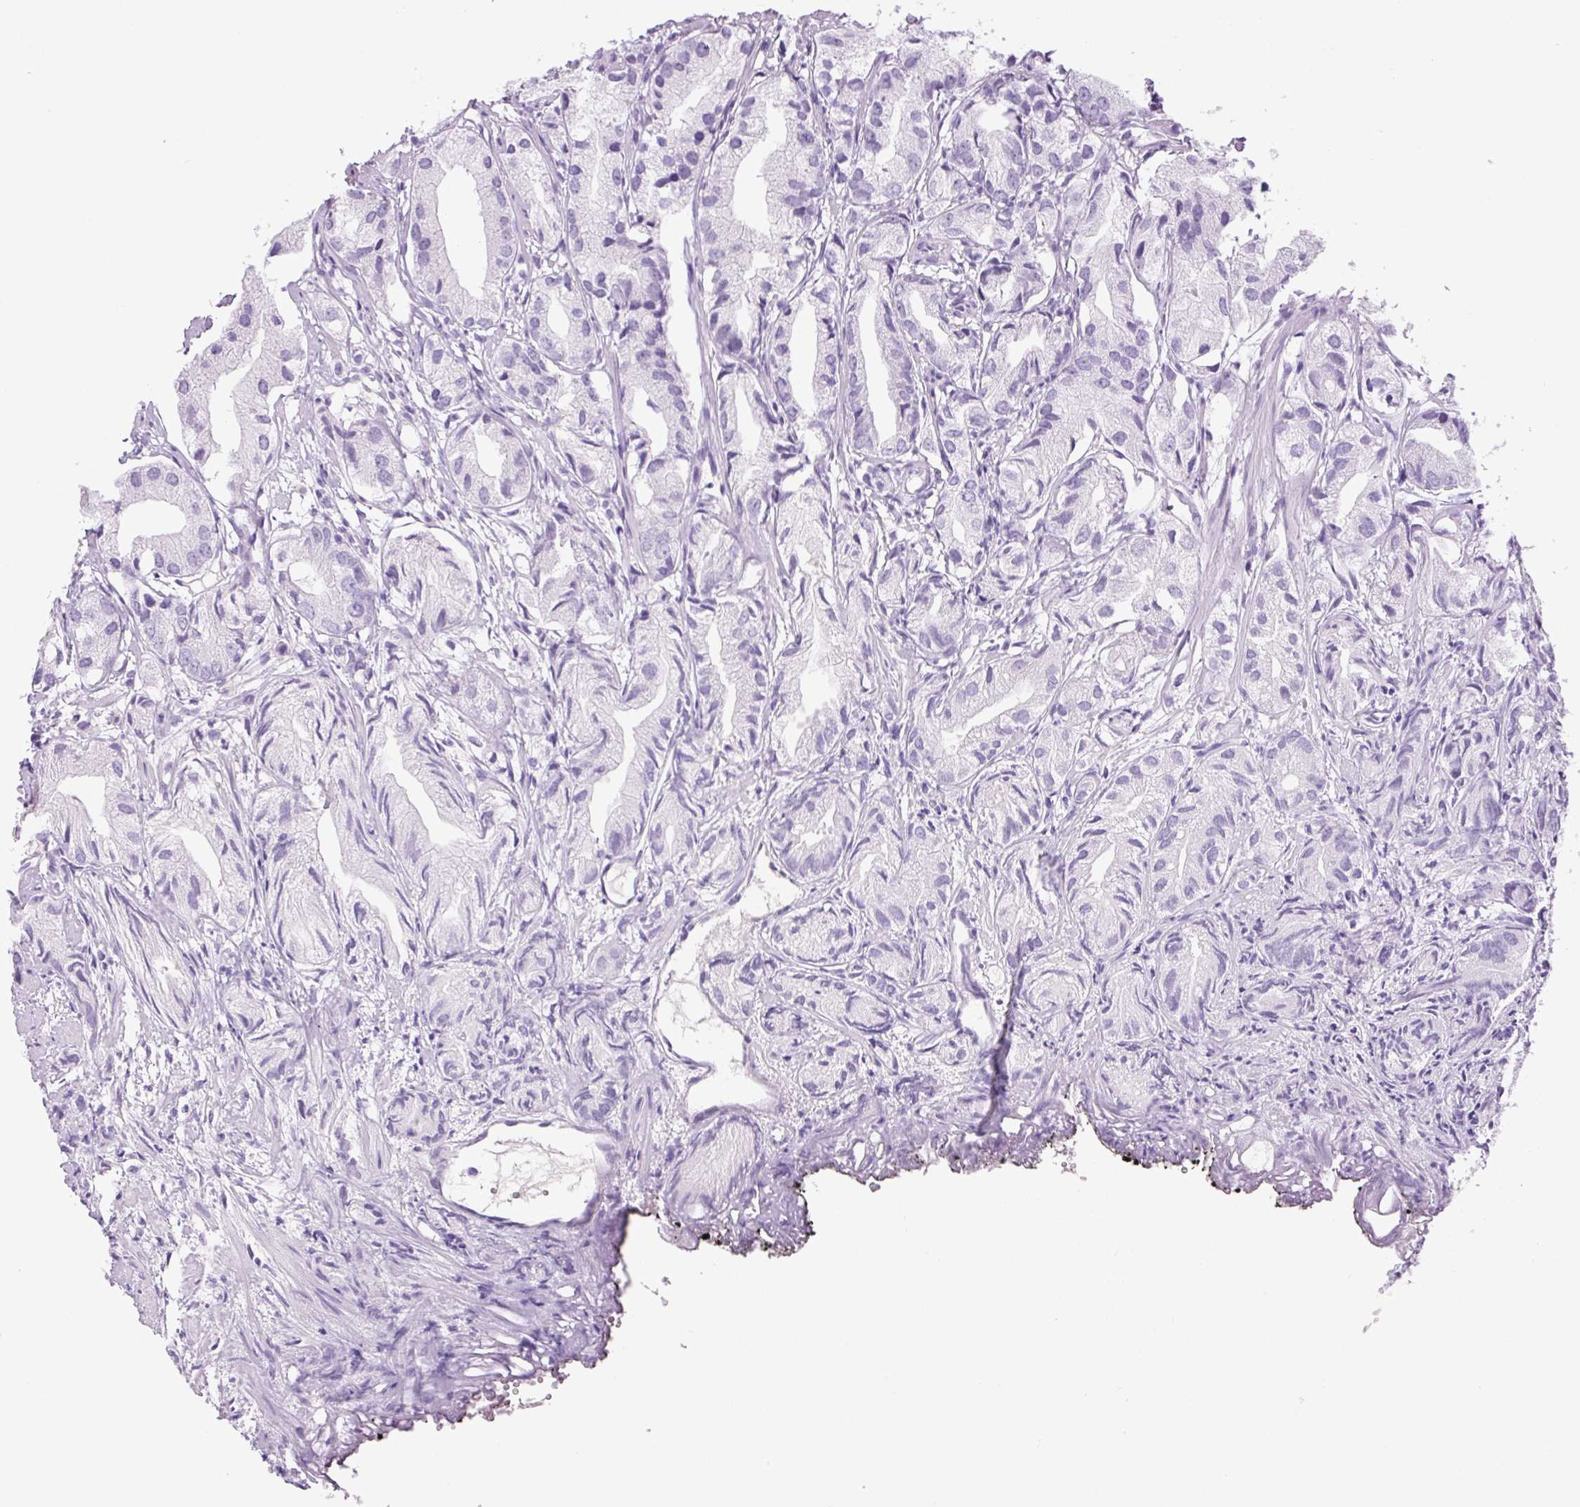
{"staining": {"intensity": "negative", "quantity": "none", "location": "none"}, "tissue": "prostate cancer", "cell_type": "Tumor cells", "image_type": "cancer", "snomed": [{"axis": "morphology", "description": "Adenocarcinoma, High grade"}, {"axis": "topography", "description": "Prostate"}], "caption": "Micrograph shows no significant protein staining in tumor cells of prostate cancer. (Stains: DAB immunohistochemistry with hematoxylin counter stain, Microscopy: brightfield microscopy at high magnification).", "gene": "PRRT1", "patient": {"sex": "male", "age": 82}}